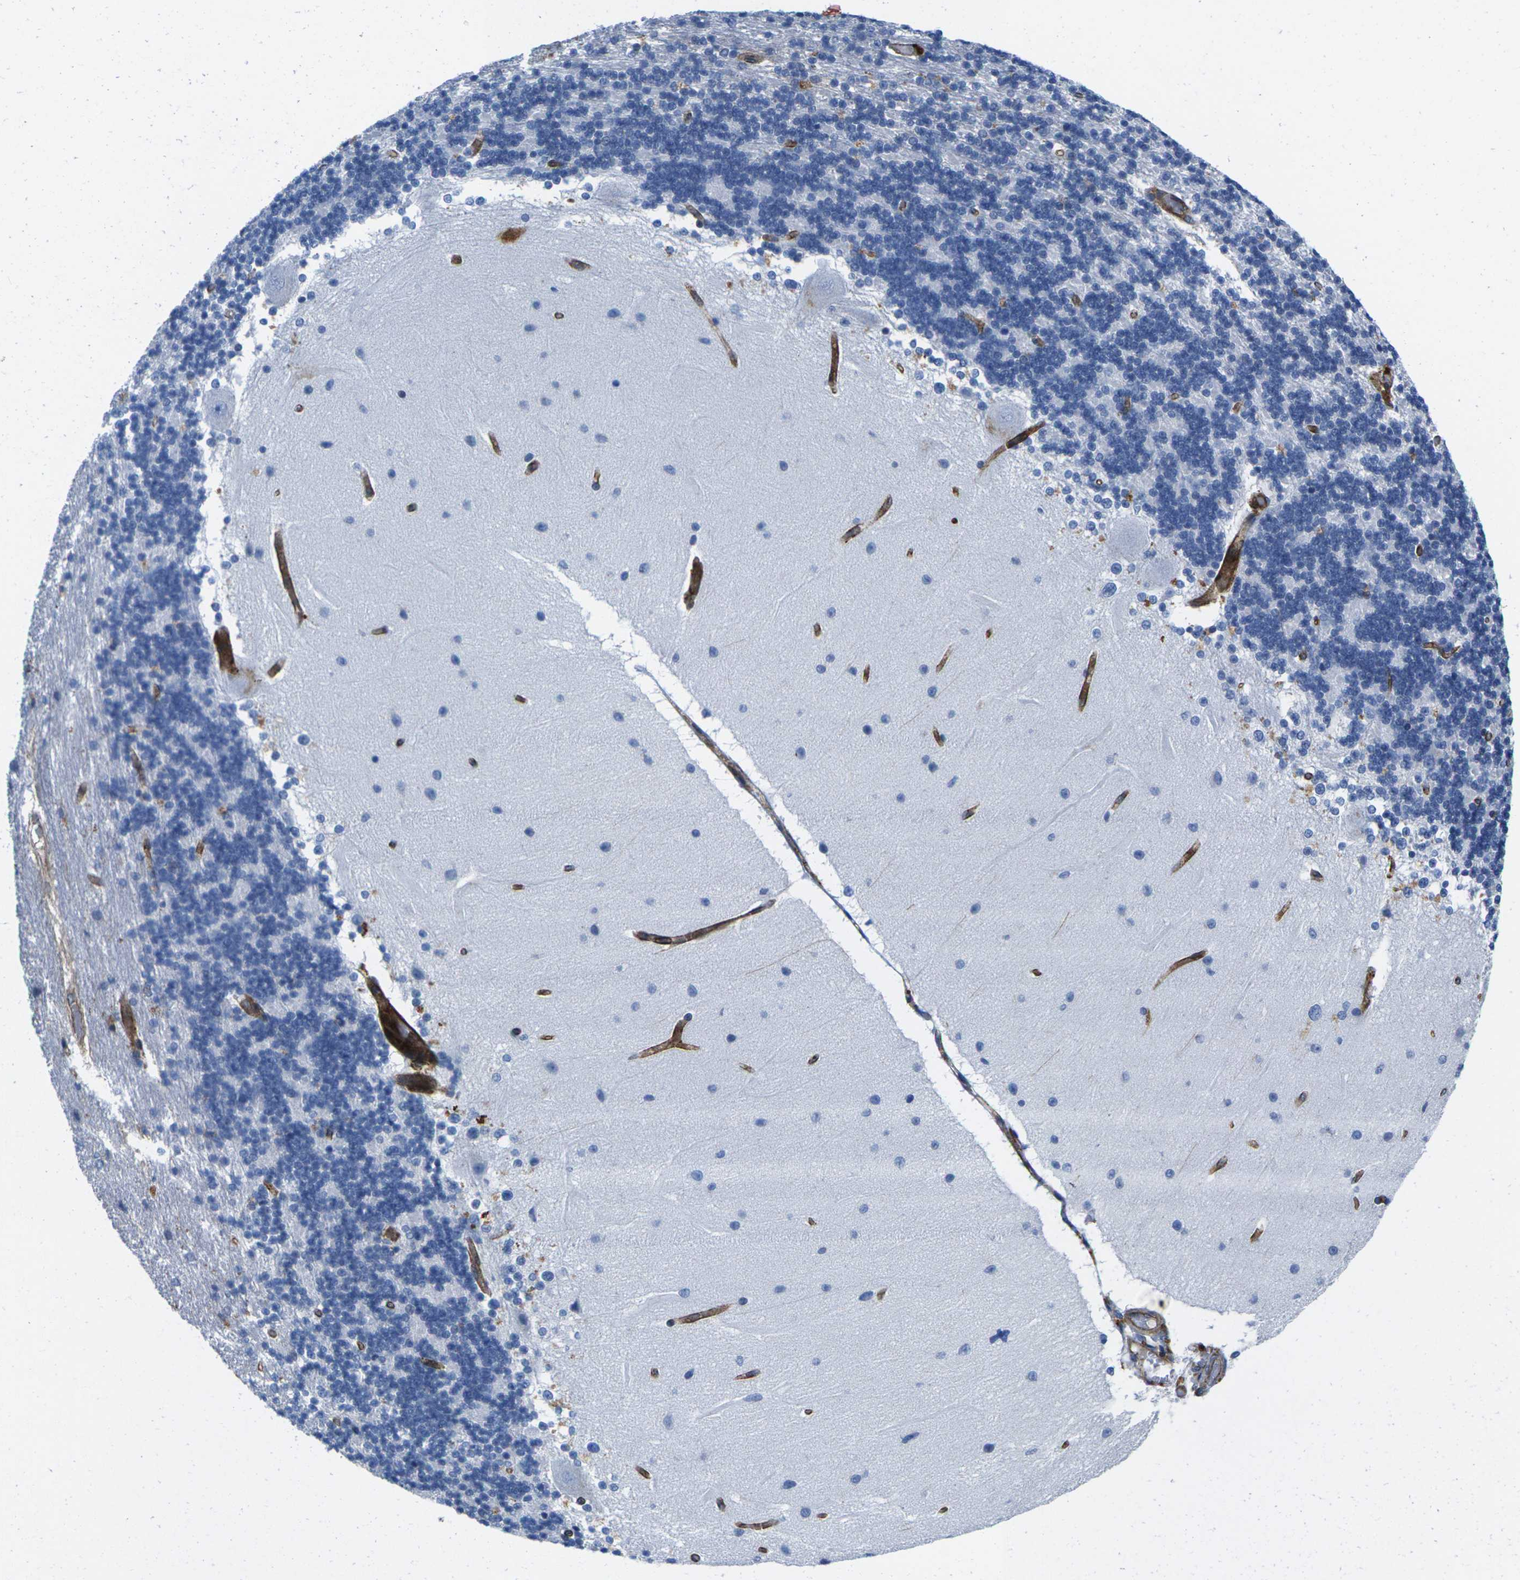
{"staining": {"intensity": "negative", "quantity": "none", "location": "none"}, "tissue": "cerebellum", "cell_type": "Cells in granular layer", "image_type": "normal", "snomed": [{"axis": "morphology", "description": "Normal tissue, NOS"}, {"axis": "topography", "description": "Cerebellum"}], "caption": "This is an immunohistochemistry photomicrograph of benign human cerebellum. There is no expression in cells in granular layer.", "gene": "IQGAP1", "patient": {"sex": "female", "age": 54}}